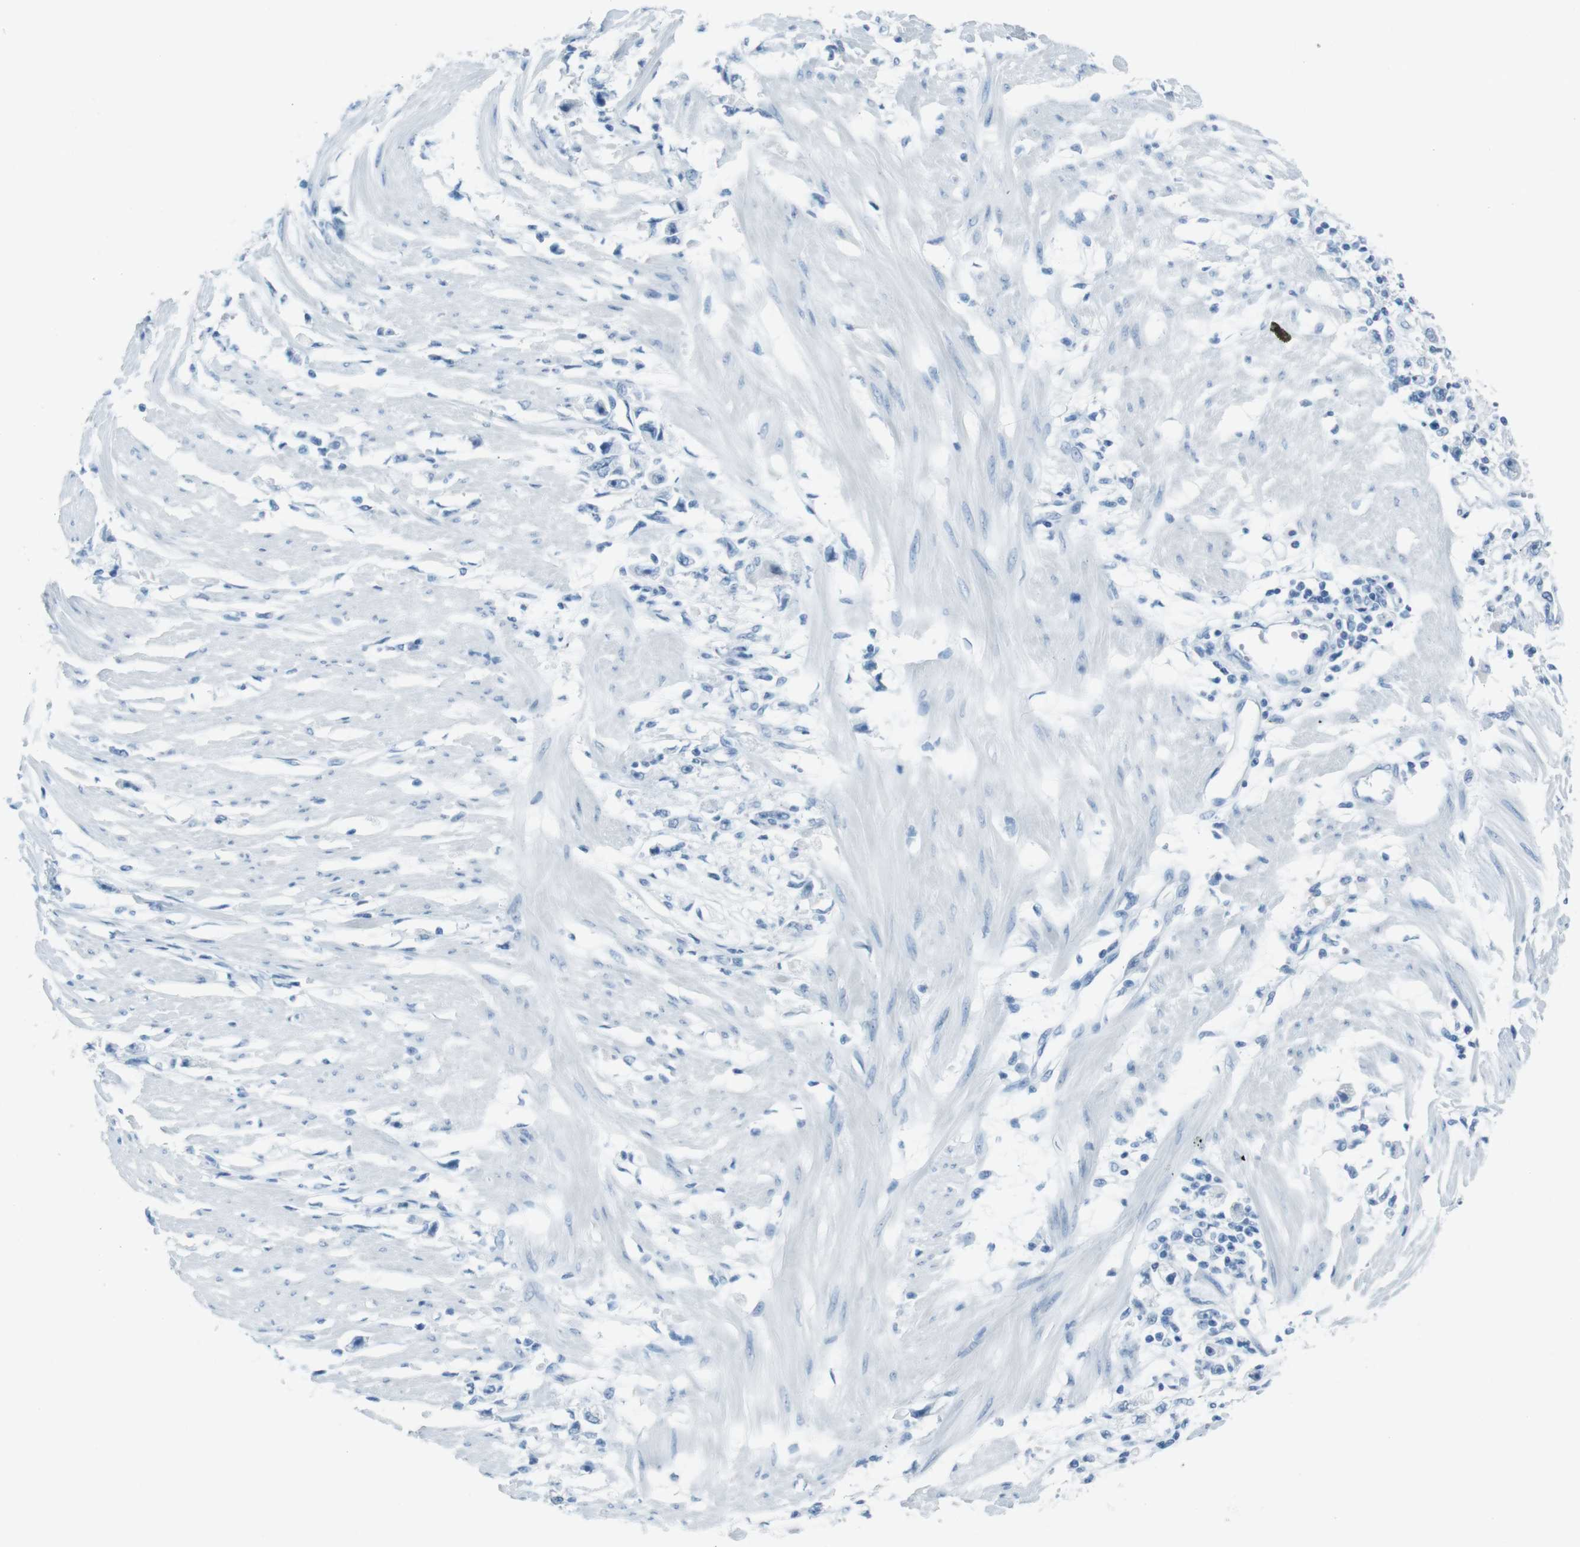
{"staining": {"intensity": "negative", "quantity": "none", "location": "none"}, "tissue": "stomach cancer", "cell_type": "Tumor cells", "image_type": "cancer", "snomed": [{"axis": "morphology", "description": "Adenocarcinoma, NOS"}, {"axis": "topography", "description": "Stomach"}], "caption": "Immunohistochemical staining of stomach cancer (adenocarcinoma) reveals no significant expression in tumor cells.", "gene": "TMEM207", "patient": {"sex": "female", "age": 59}}